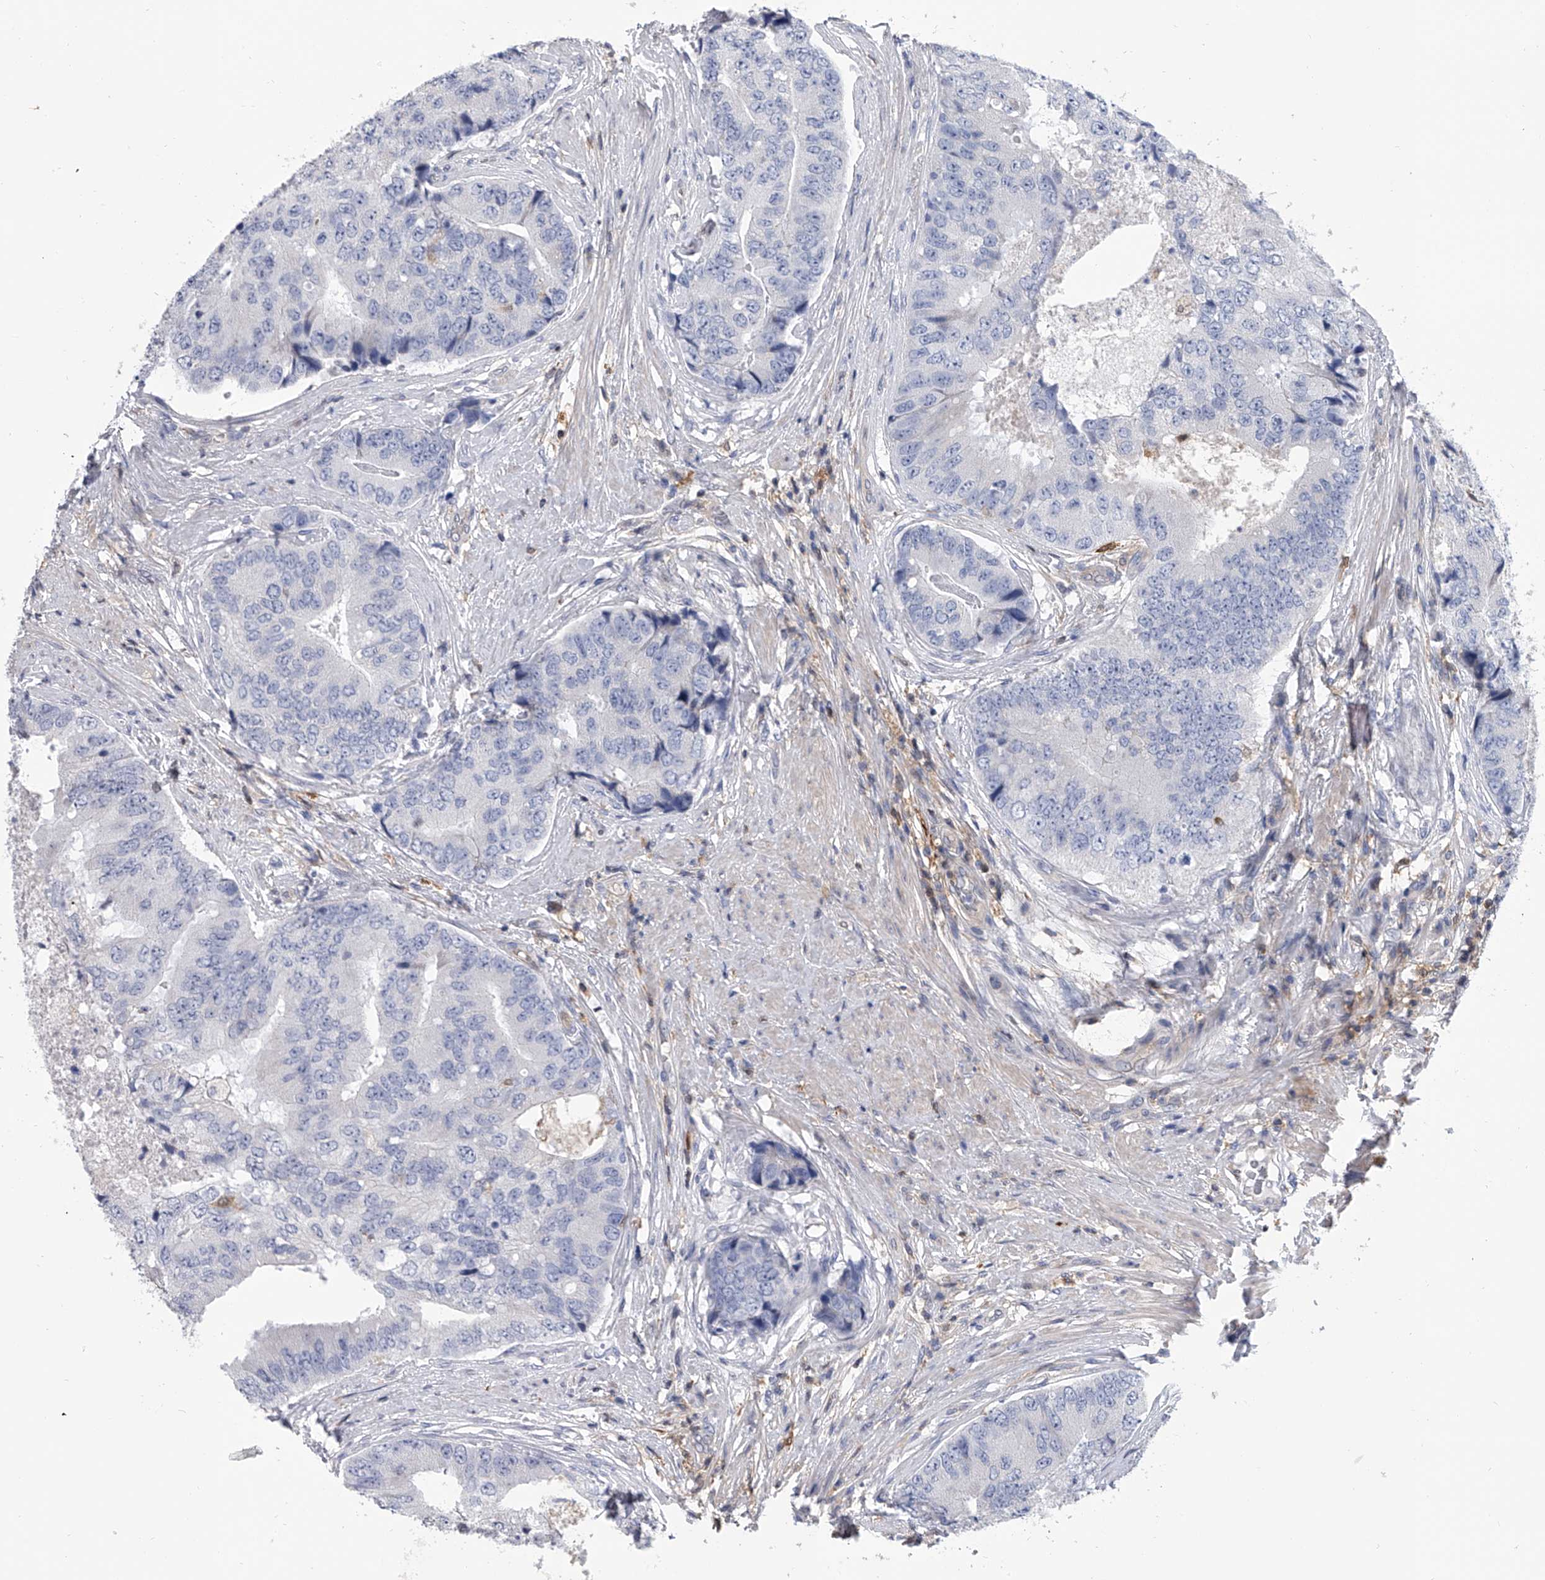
{"staining": {"intensity": "negative", "quantity": "none", "location": "none"}, "tissue": "prostate cancer", "cell_type": "Tumor cells", "image_type": "cancer", "snomed": [{"axis": "morphology", "description": "Adenocarcinoma, High grade"}, {"axis": "topography", "description": "Prostate"}], "caption": "This is an IHC photomicrograph of adenocarcinoma (high-grade) (prostate). There is no expression in tumor cells.", "gene": "SERPINB9", "patient": {"sex": "male", "age": 70}}